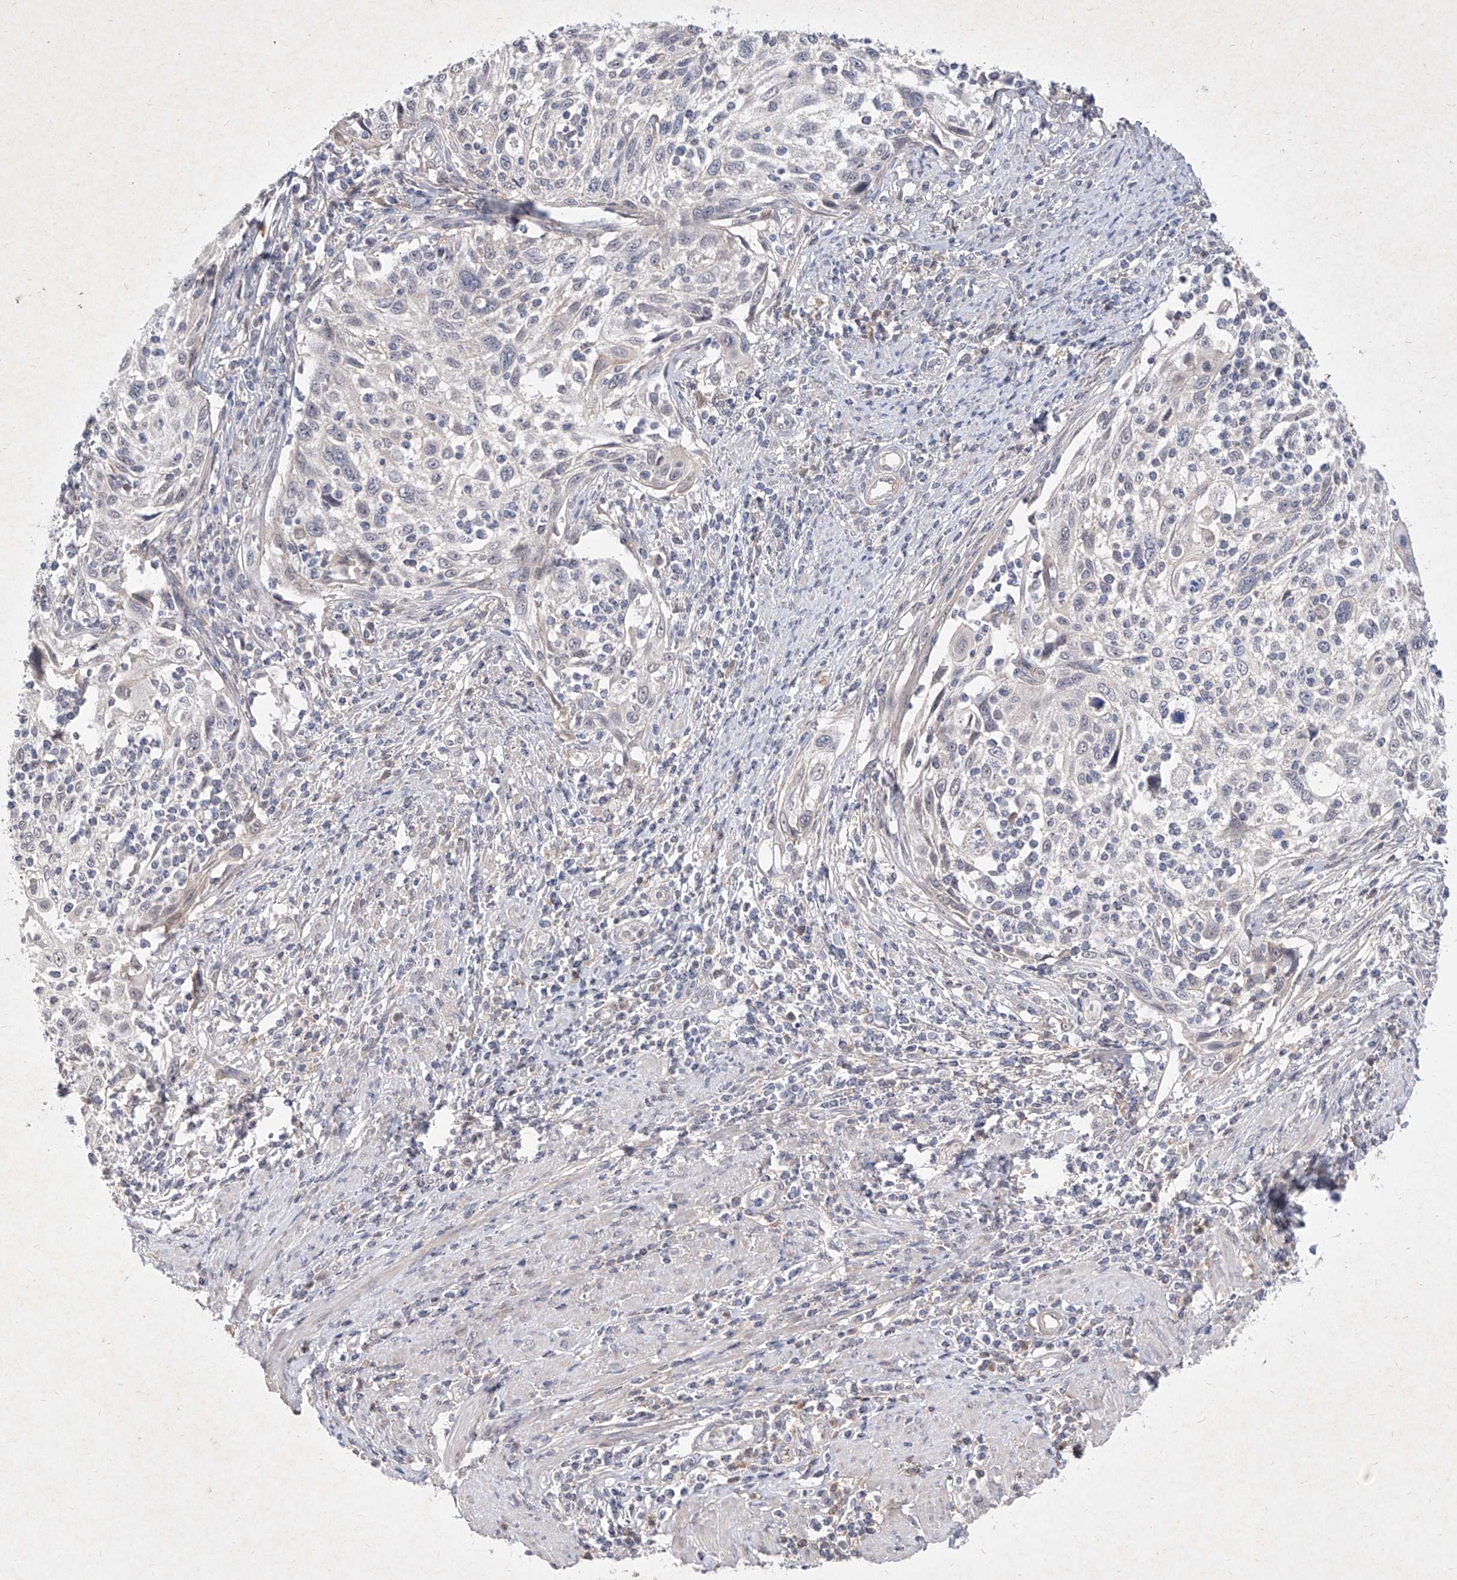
{"staining": {"intensity": "negative", "quantity": "none", "location": "none"}, "tissue": "cervical cancer", "cell_type": "Tumor cells", "image_type": "cancer", "snomed": [{"axis": "morphology", "description": "Squamous cell carcinoma, NOS"}, {"axis": "topography", "description": "Cervix"}], "caption": "Immunohistochemical staining of cervical cancer demonstrates no significant expression in tumor cells.", "gene": "C4A", "patient": {"sex": "female", "age": 70}}